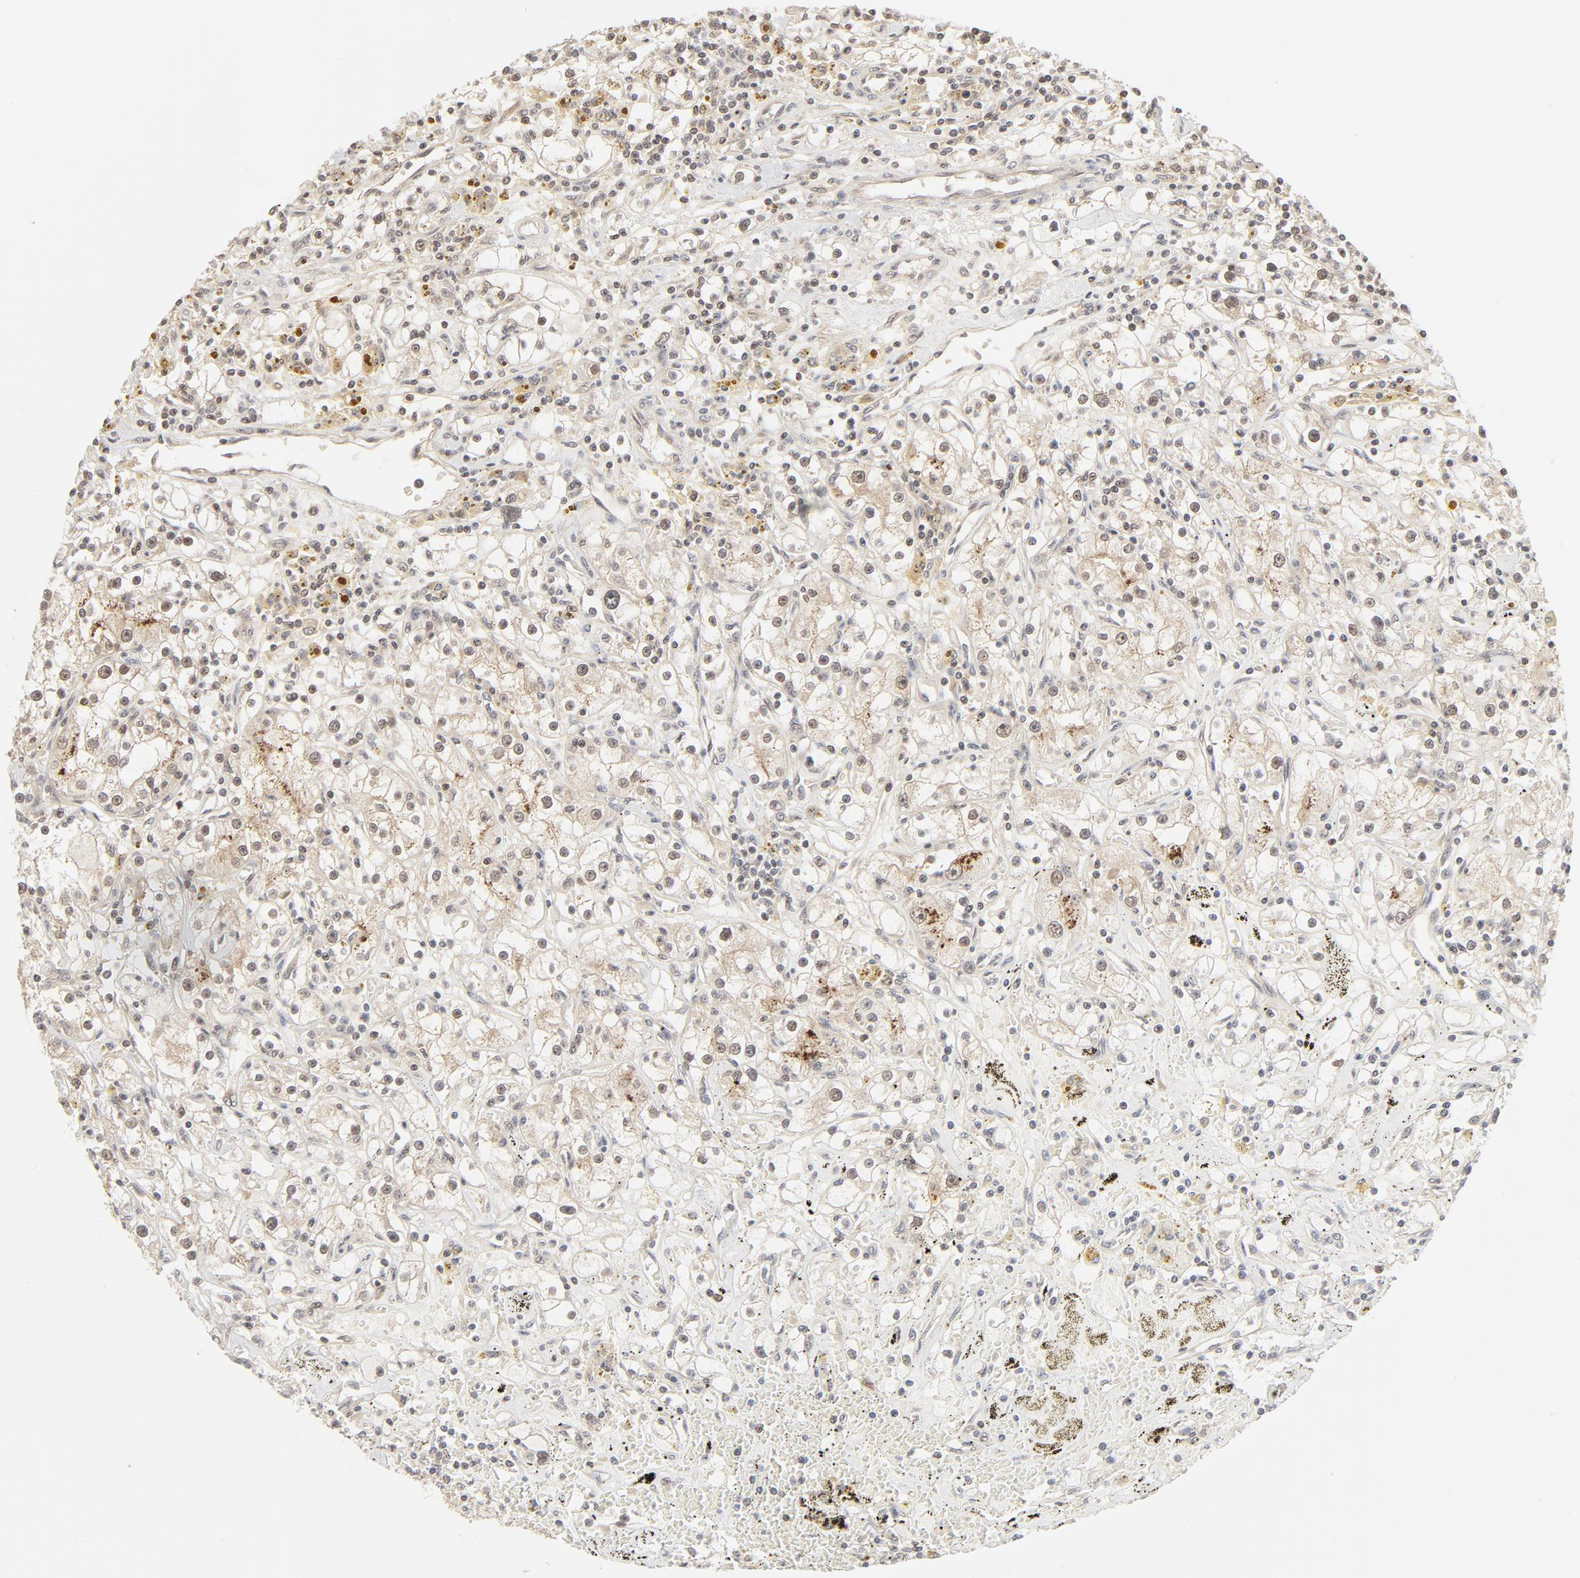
{"staining": {"intensity": "weak", "quantity": "25%-75%", "location": "cytoplasmic/membranous,nuclear"}, "tissue": "renal cancer", "cell_type": "Tumor cells", "image_type": "cancer", "snomed": [{"axis": "morphology", "description": "Adenocarcinoma, NOS"}, {"axis": "topography", "description": "Kidney"}], "caption": "The histopathology image displays a brown stain indicating the presence of a protein in the cytoplasmic/membranous and nuclear of tumor cells in renal adenocarcinoma.", "gene": "NEDD8", "patient": {"sex": "male", "age": 56}}